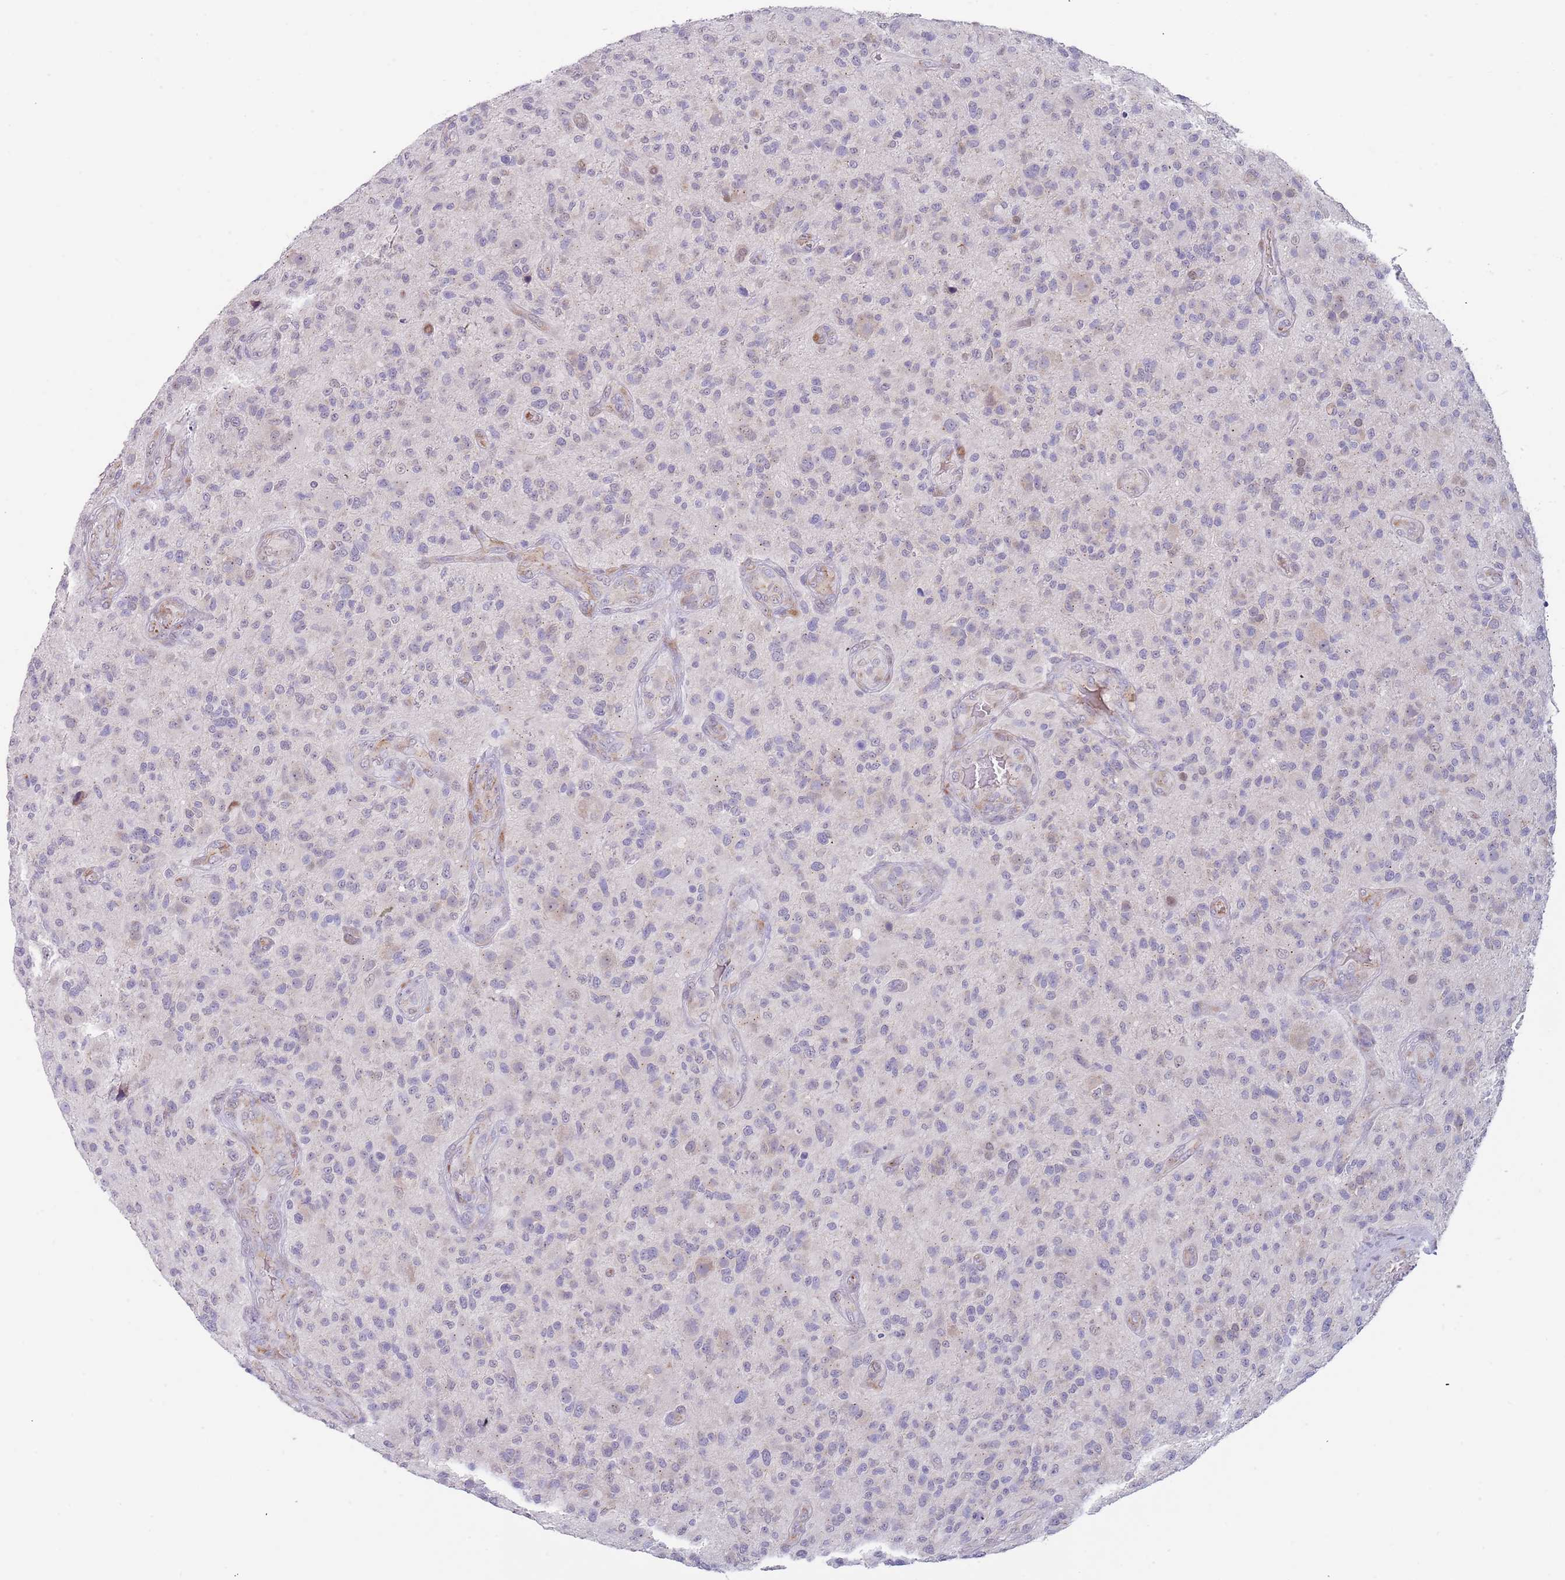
{"staining": {"intensity": "negative", "quantity": "none", "location": "none"}, "tissue": "glioma", "cell_type": "Tumor cells", "image_type": "cancer", "snomed": [{"axis": "morphology", "description": "Glioma, malignant, High grade"}, {"axis": "topography", "description": "Brain"}], "caption": "Immunohistochemical staining of human glioma displays no significant expression in tumor cells.", "gene": "TNRC6C", "patient": {"sex": "male", "age": 47}}